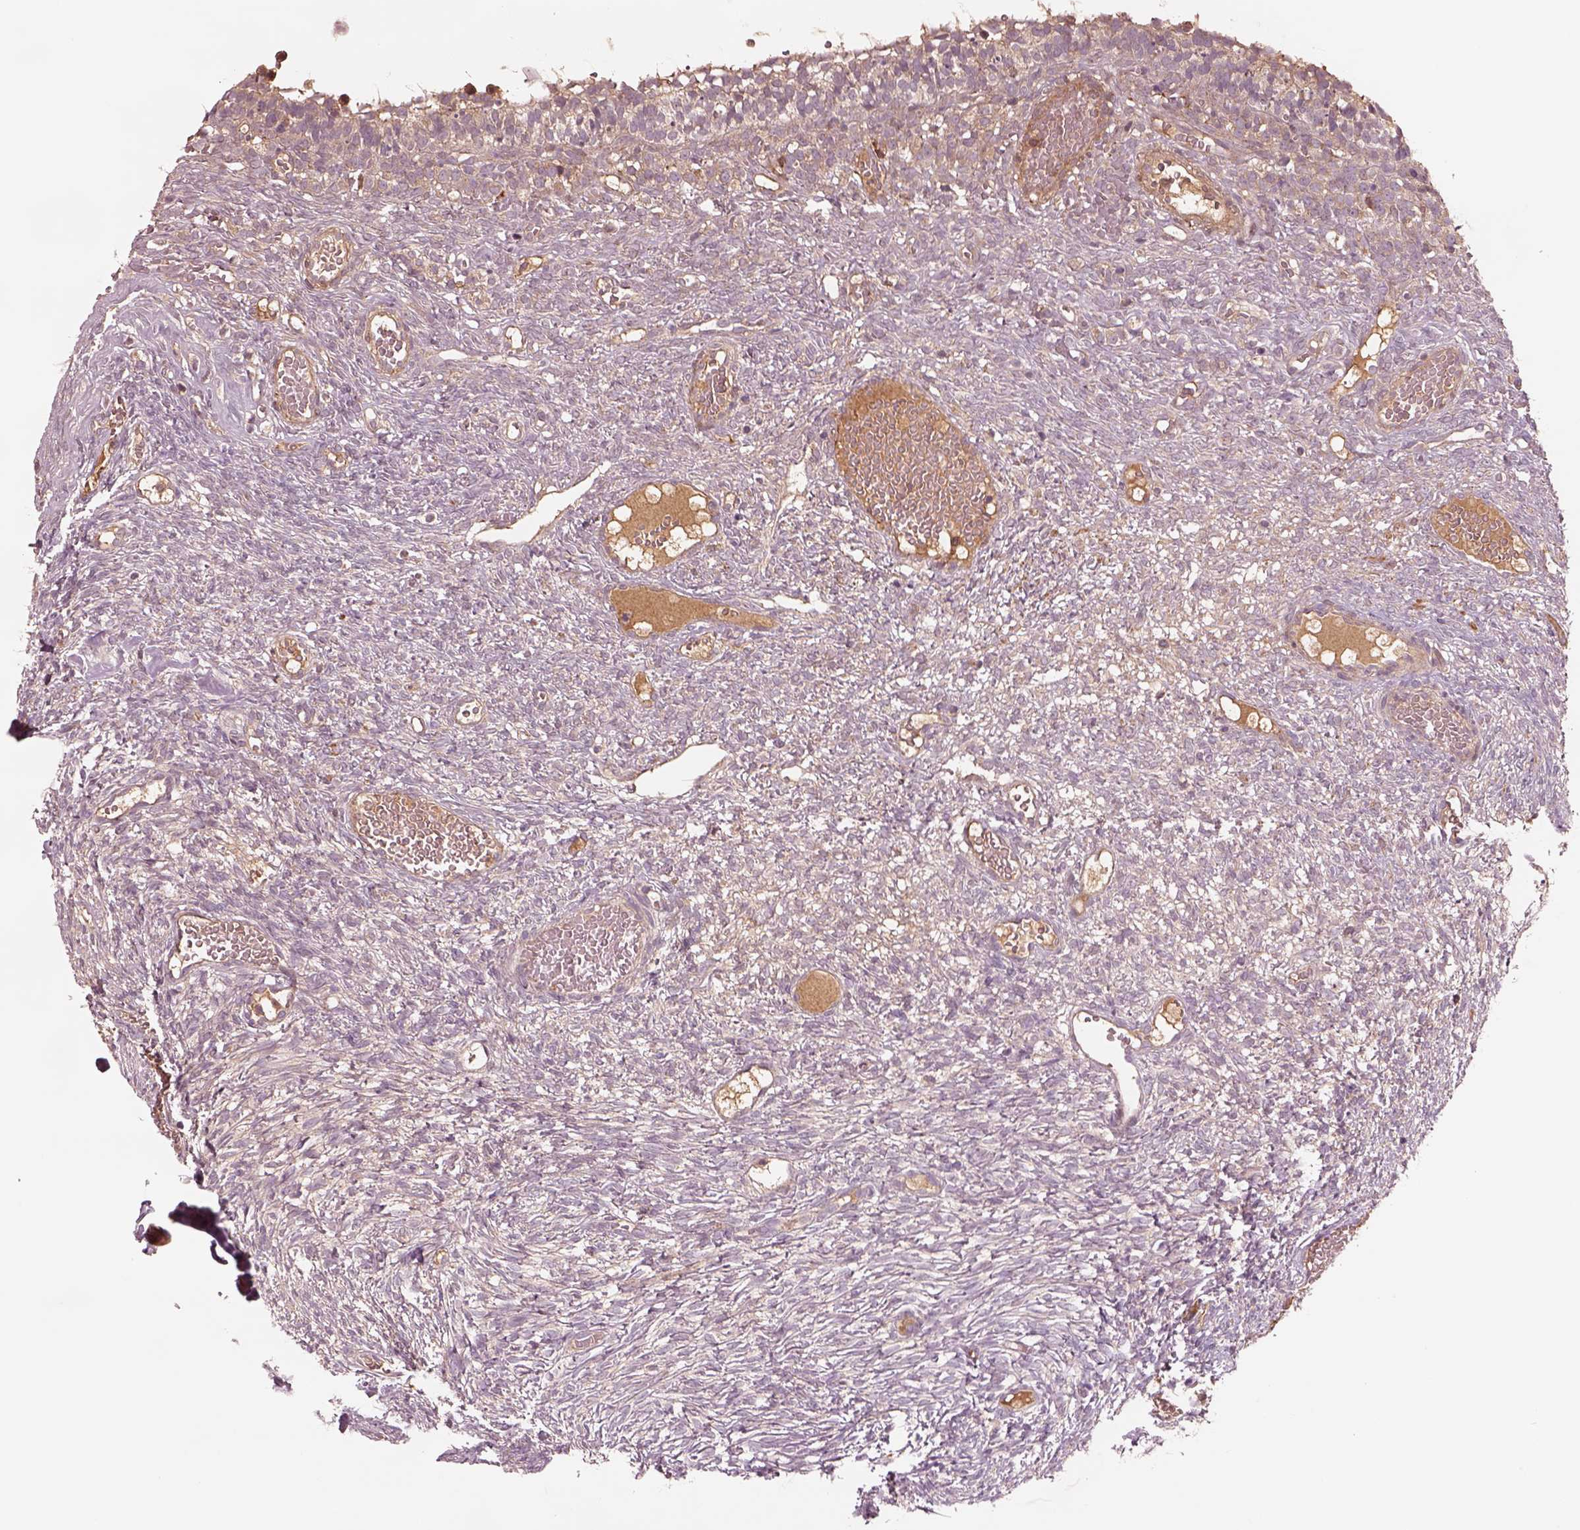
{"staining": {"intensity": "negative", "quantity": "none", "location": "none"}, "tissue": "ovary", "cell_type": "Follicle cells", "image_type": "normal", "snomed": [{"axis": "morphology", "description": "Normal tissue, NOS"}, {"axis": "topography", "description": "Ovary"}], "caption": "Immunohistochemistry (IHC) micrograph of benign ovary: ovary stained with DAB (3,3'-diaminobenzidine) reveals no significant protein positivity in follicle cells.", "gene": "ASCC2", "patient": {"sex": "female", "age": 34}}